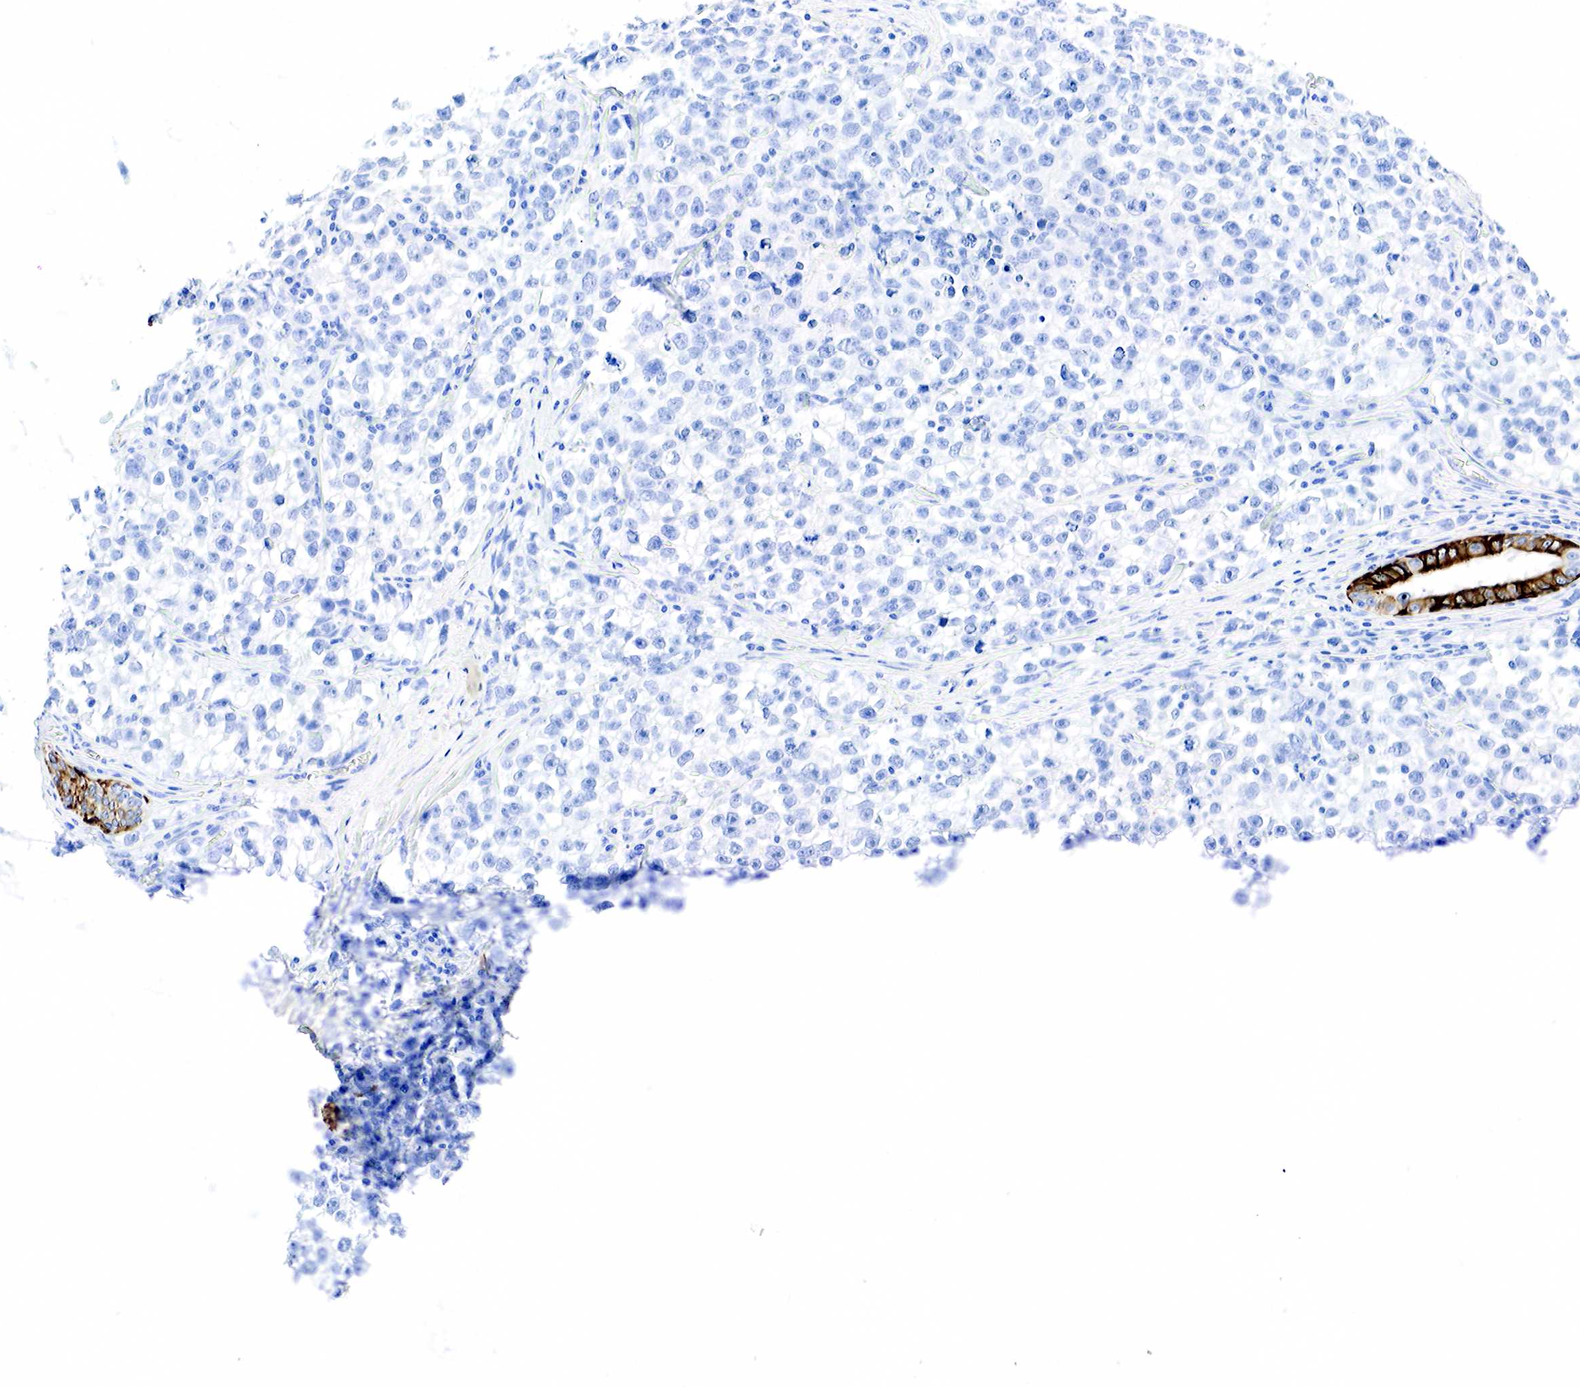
{"staining": {"intensity": "negative", "quantity": "none", "location": "none"}, "tissue": "testis cancer", "cell_type": "Tumor cells", "image_type": "cancer", "snomed": [{"axis": "morphology", "description": "Seminoma, NOS"}, {"axis": "morphology", "description": "Carcinoma, Embryonal, NOS"}, {"axis": "topography", "description": "Testis"}], "caption": "The micrograph reveals no staining of tumor cells in seminoma (testis).", "gene": "KRT7", "patient": {"sex": "male", "age": 30}}